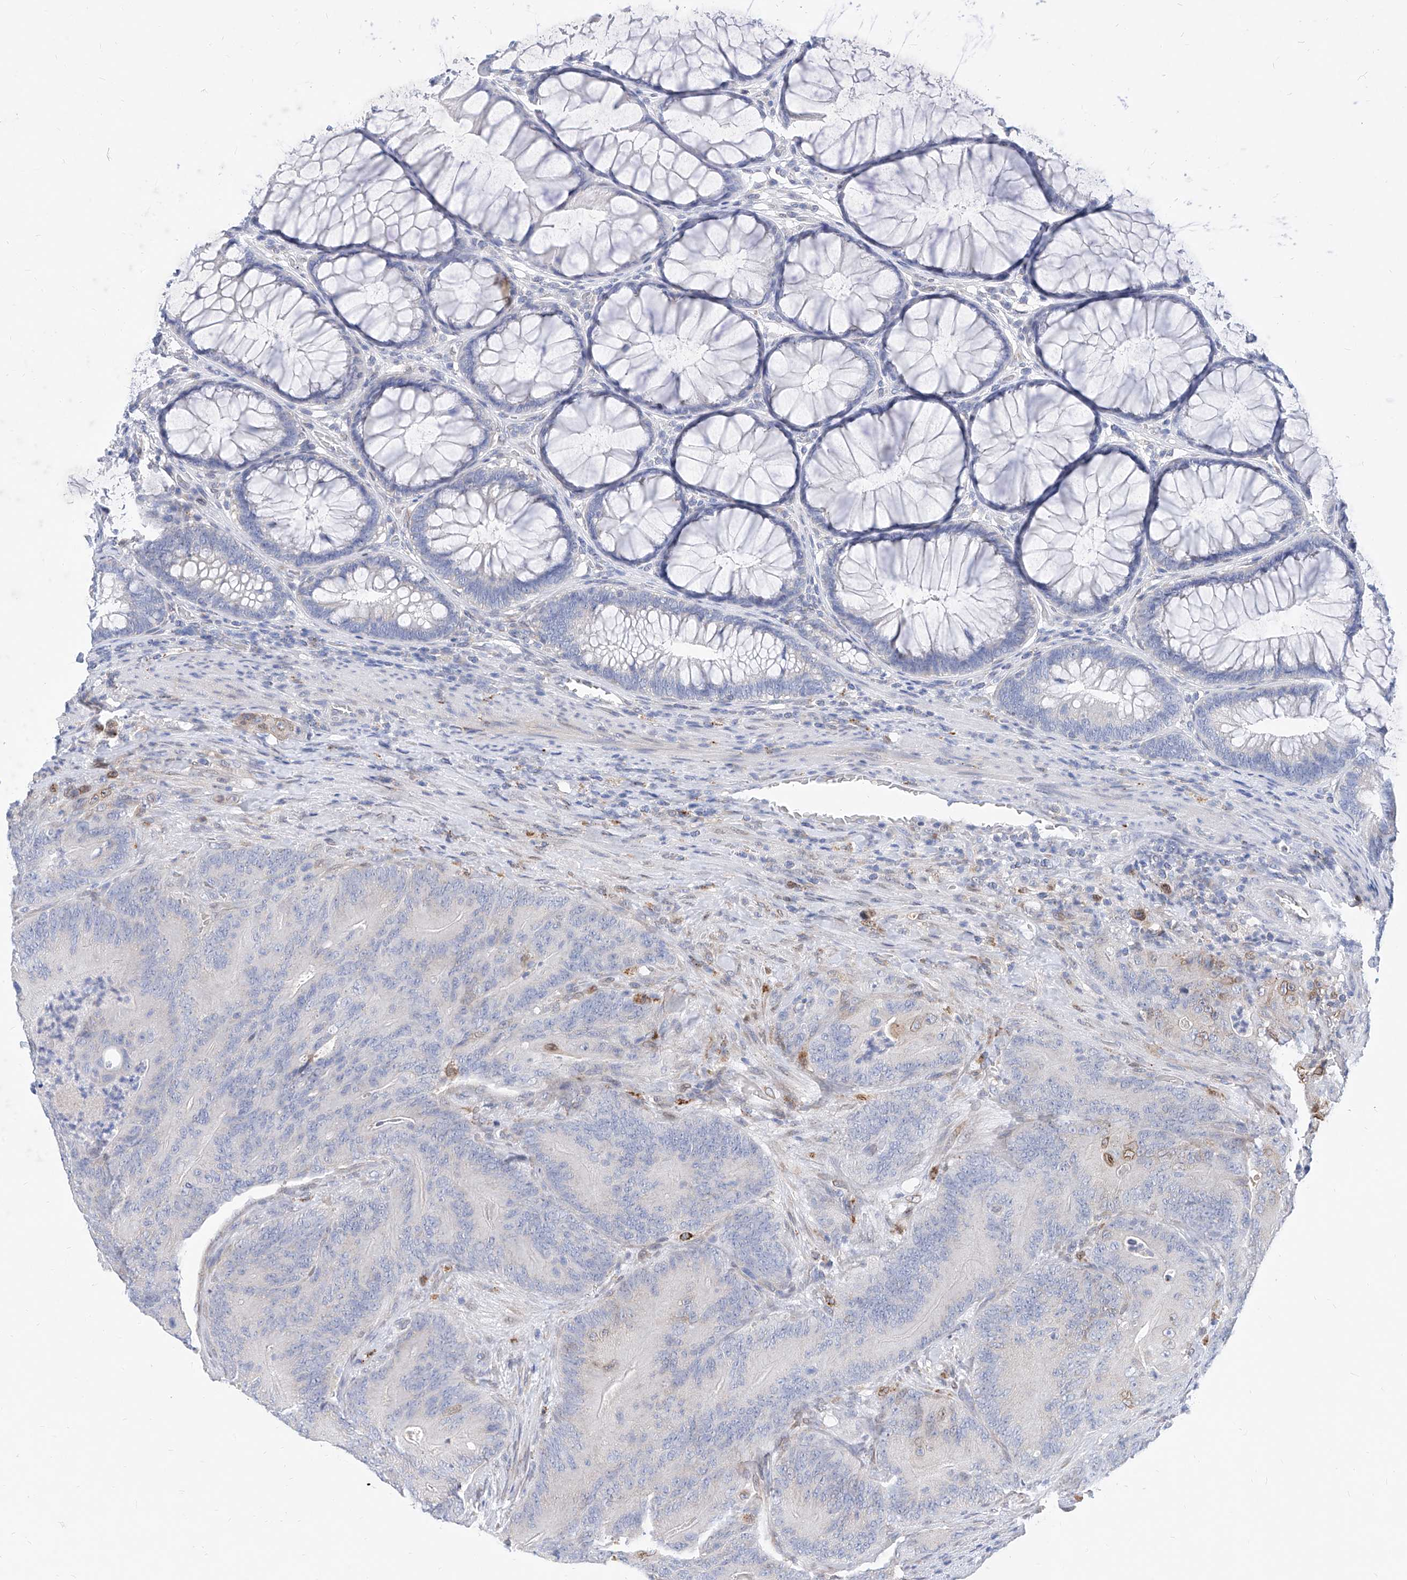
{"staining": {"intensity": "negative", "quantity": "none", "location": "none"}, "tissue": "colorectal cancer", "cell_type": "Tumor cells", "image_type": "cancer", "snomed": [{"axis": "morphology", "description": "Normal tissue, NOS"}, {"axis": "topography", "description": "Colon"}], "caption": "Colorectal cancer was stained to show a protein in brown. There is no significant positivity in tumor cells.", "gene": "MX2", "patient": {"sex": "female", "age": 82}}